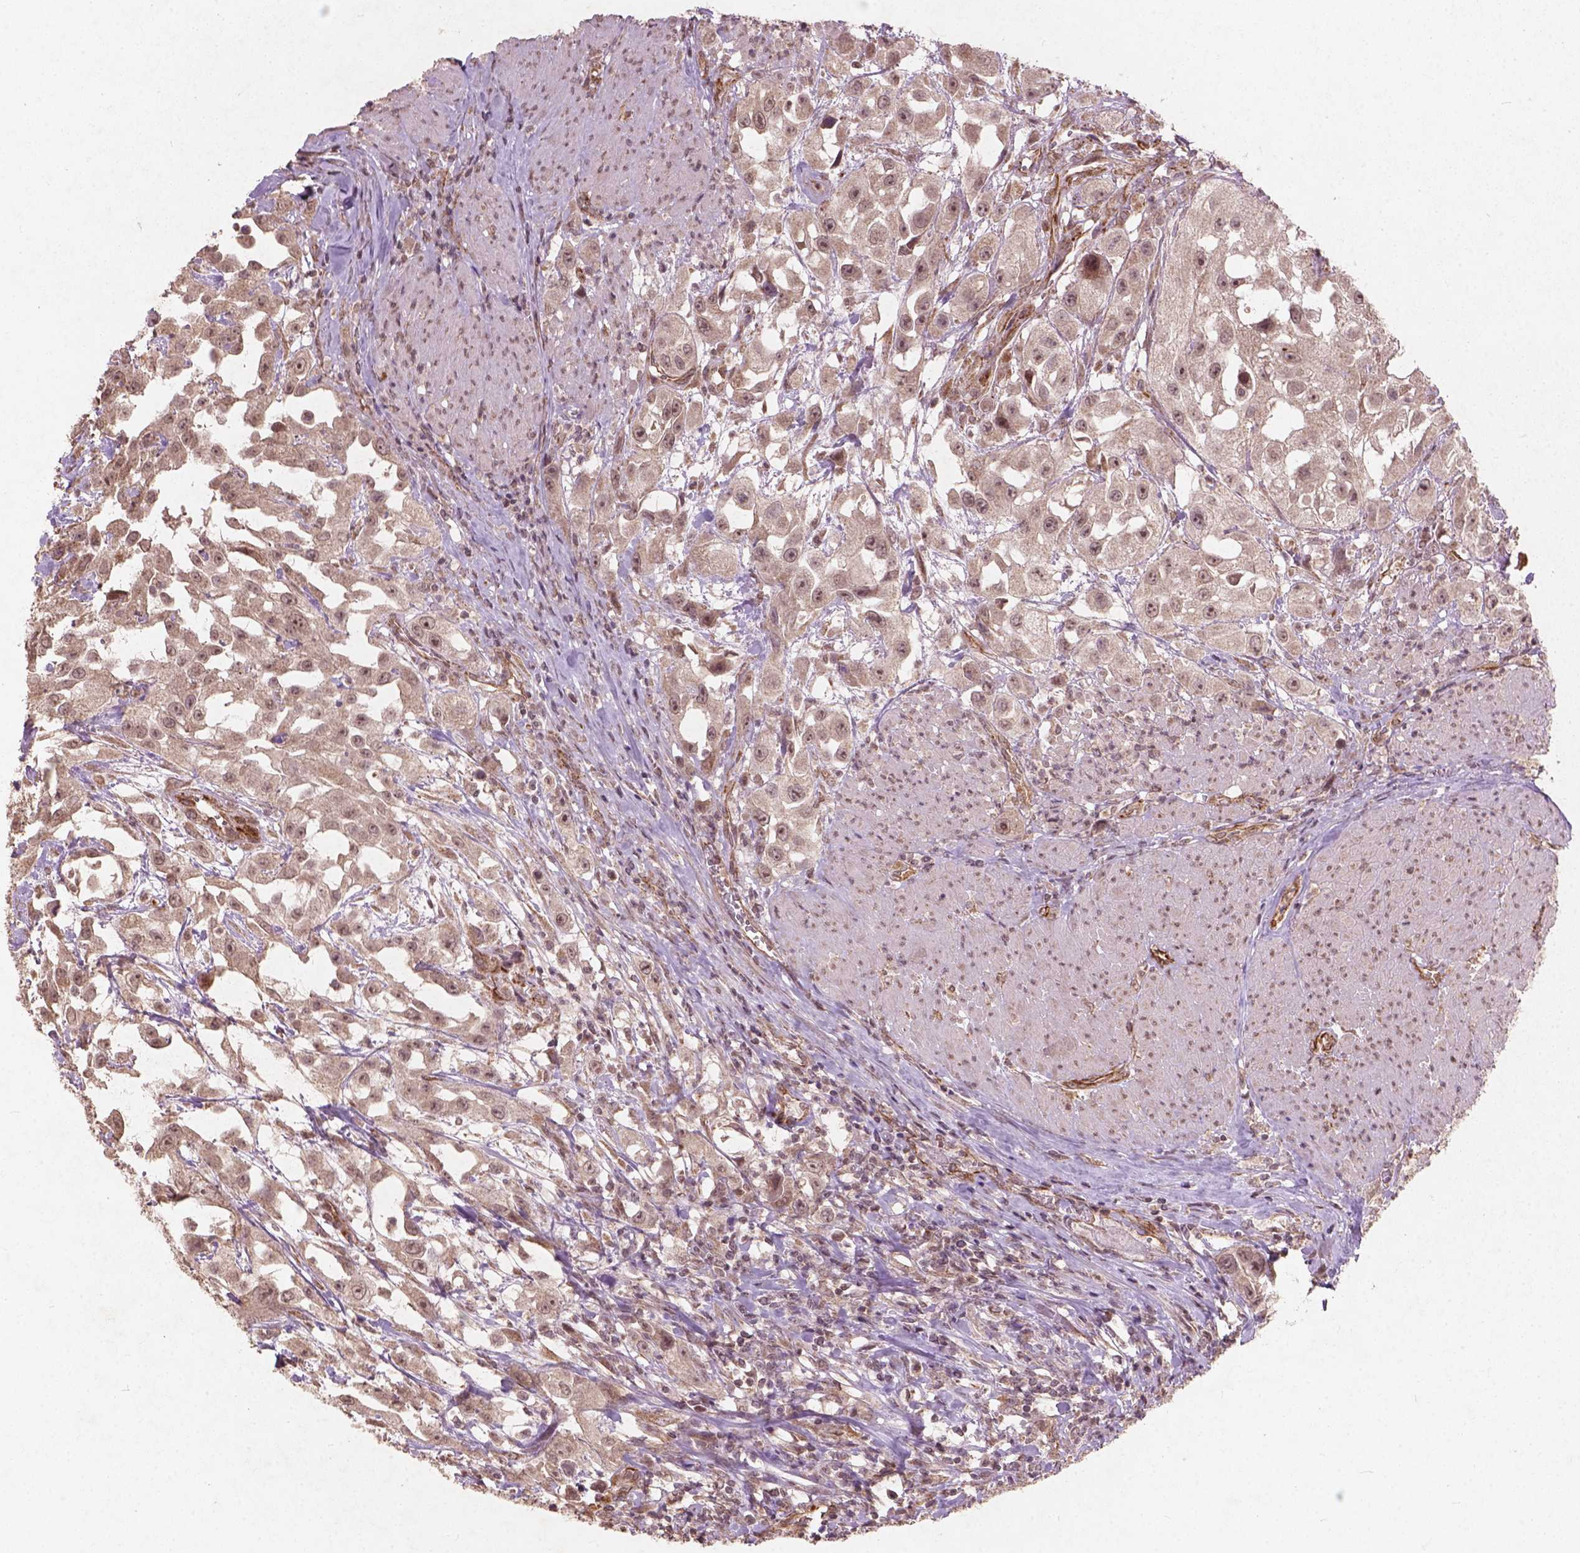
{"staining": {"intensity": "weak", "quantity": ">75%", "location": "nuclear"}, "tissue": "urothelial cancer", "cell_type": "Tumor cells", "image_type": "cancer", "snomed": [{"axis": "morphology", "description": "Urothelial carcinoma, High grade"}, {"axis": "topography", "description": "Urinary bladder"}], "caption": "The immunohistochemical stain shows weak nuclear expression in tumor cells of urothelial cancer tissue. The protein of interest is shown in brown color, while the nuclei are stained blue.", "gene": "SMAD2", "patient": {"sex": "male", "age": 79}}